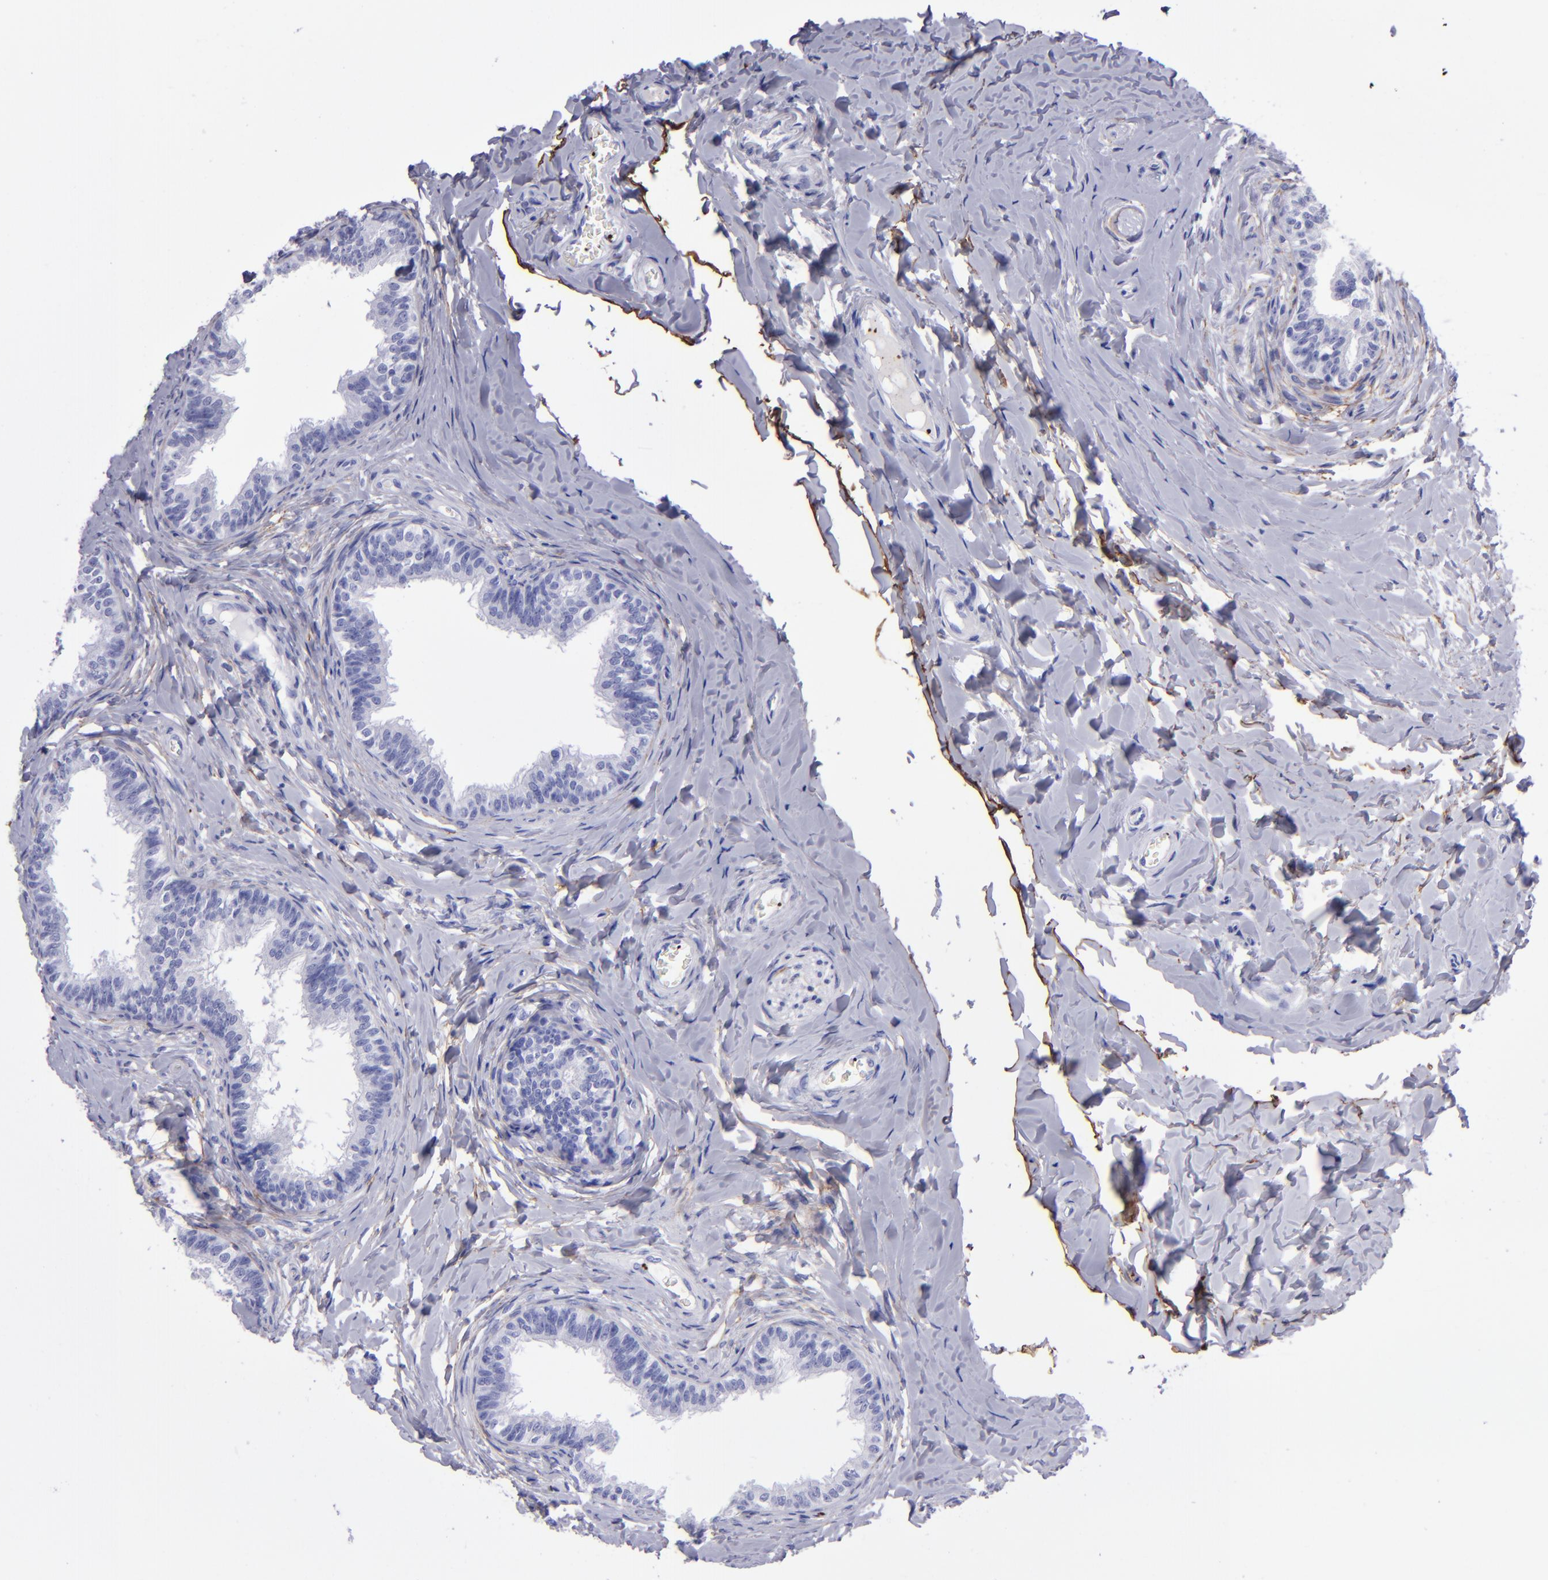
{"staining": {"intensity": "negative", "quantity": "none", "location": "none"}, "tissue": "epididymis", "cell_type": "Glandular cells", "image_type": "normal", "snomed": [{"axis": "morphology", "description": "Normal tissue, NOS"}, {"axis": "topography", "description": "Soft tissue"}, {"axis": "topography", "description": "Epididymis"}], "caption": "Immunohistochemistry (IHC) of normal epididymis reveals no positivity in glandular cells.", "gene": "EFCAB13", "patient": {"sex": "male", "age": 26}}